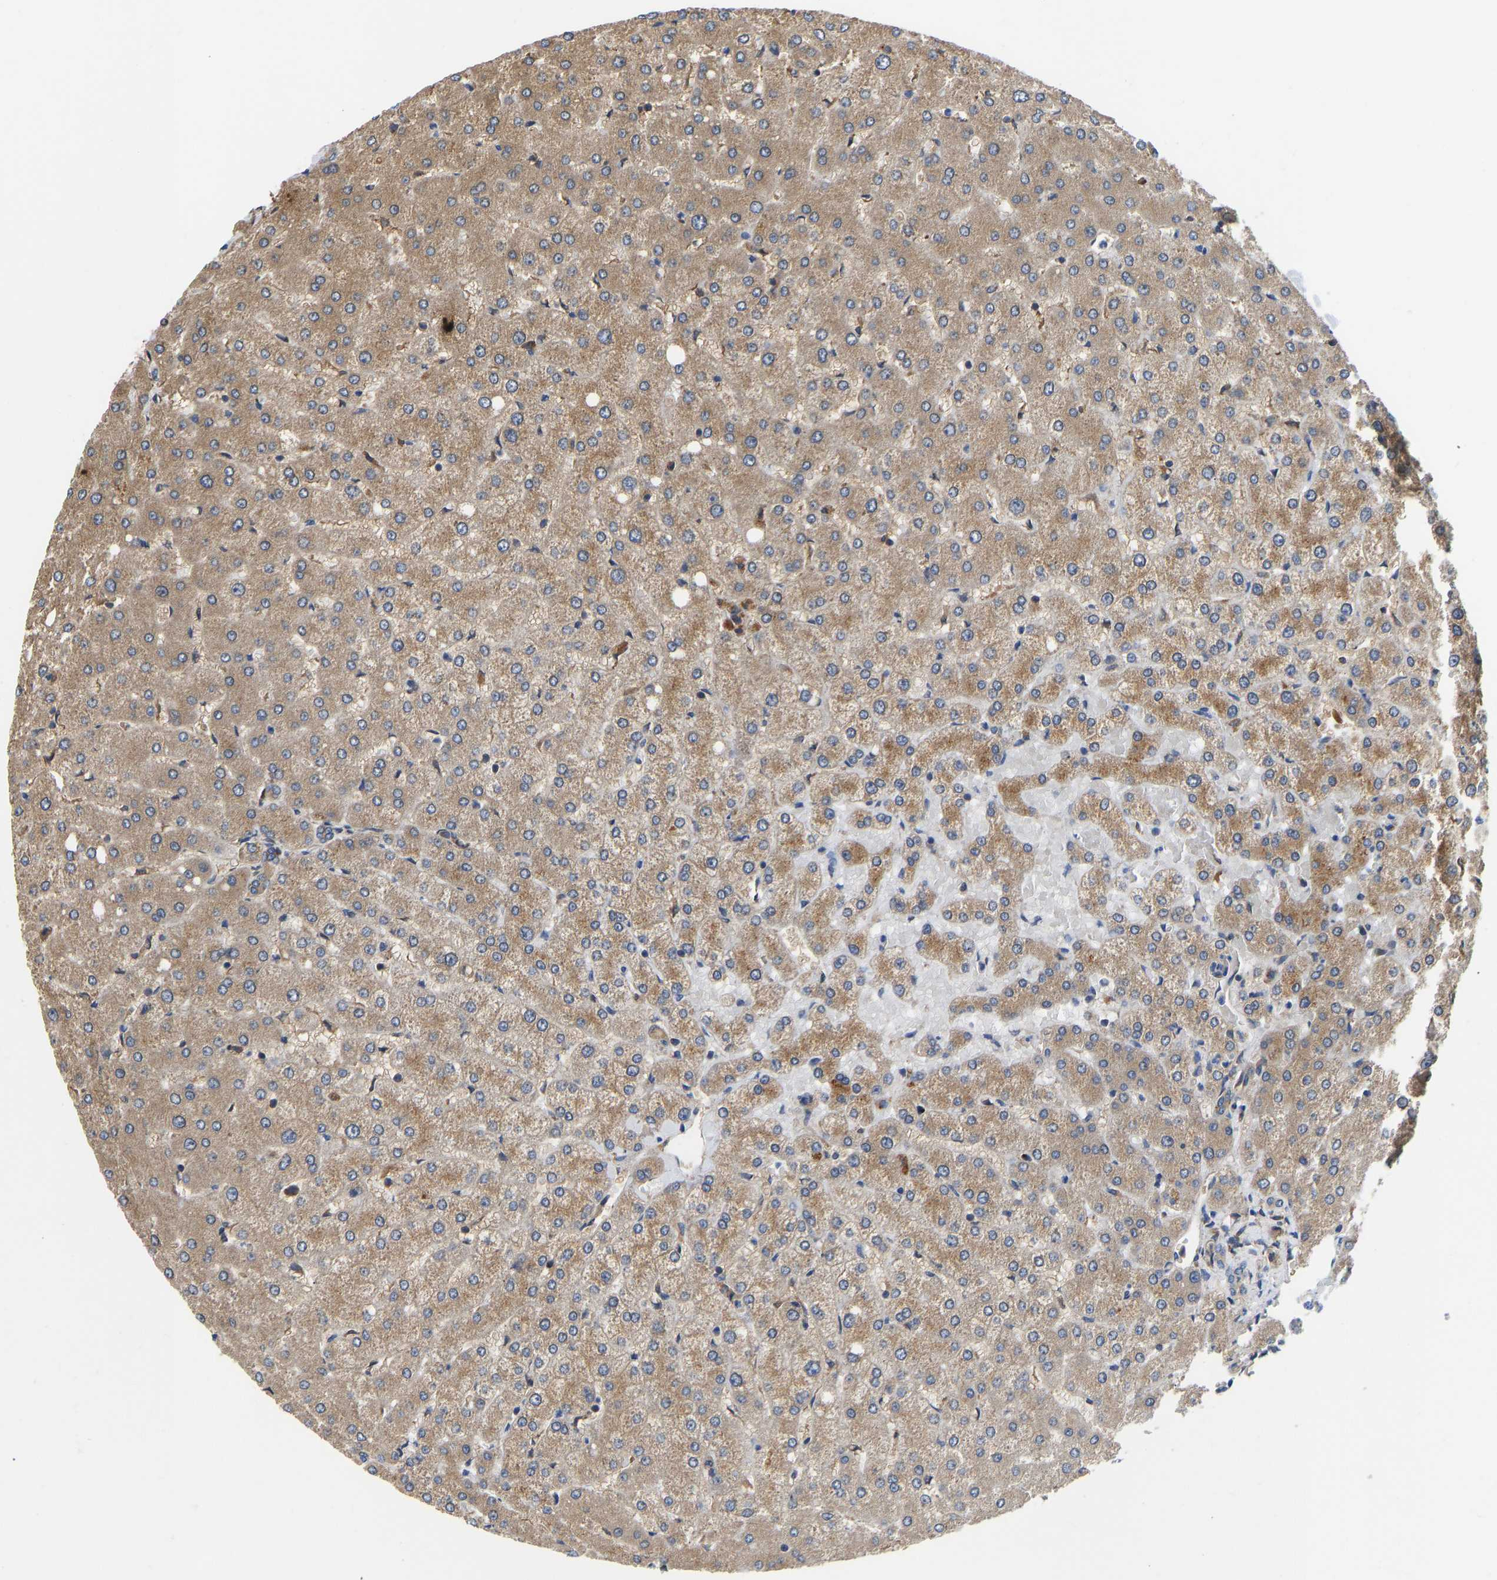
{"staining": {"intensity": "moderate", "quantity": "25%-75%", "location": "cytoplasmic/membranous"}, "tissue": "liver", "cell_type": "Cholangiocytes", "image_type": "normal", "snomed": [{"axis": "morphology", "description": "Normal tissue, NOS"}, {"axis": "topography", "description": "Liver"}], "caption": "Human liver stained with a brown dye exhibits moderate cytoplasmic/membranous positive staining in approximately 25%-75% of cholangiocytes.", "gene": "FLNB", "patient": {"sex": "female", "age": 54}}